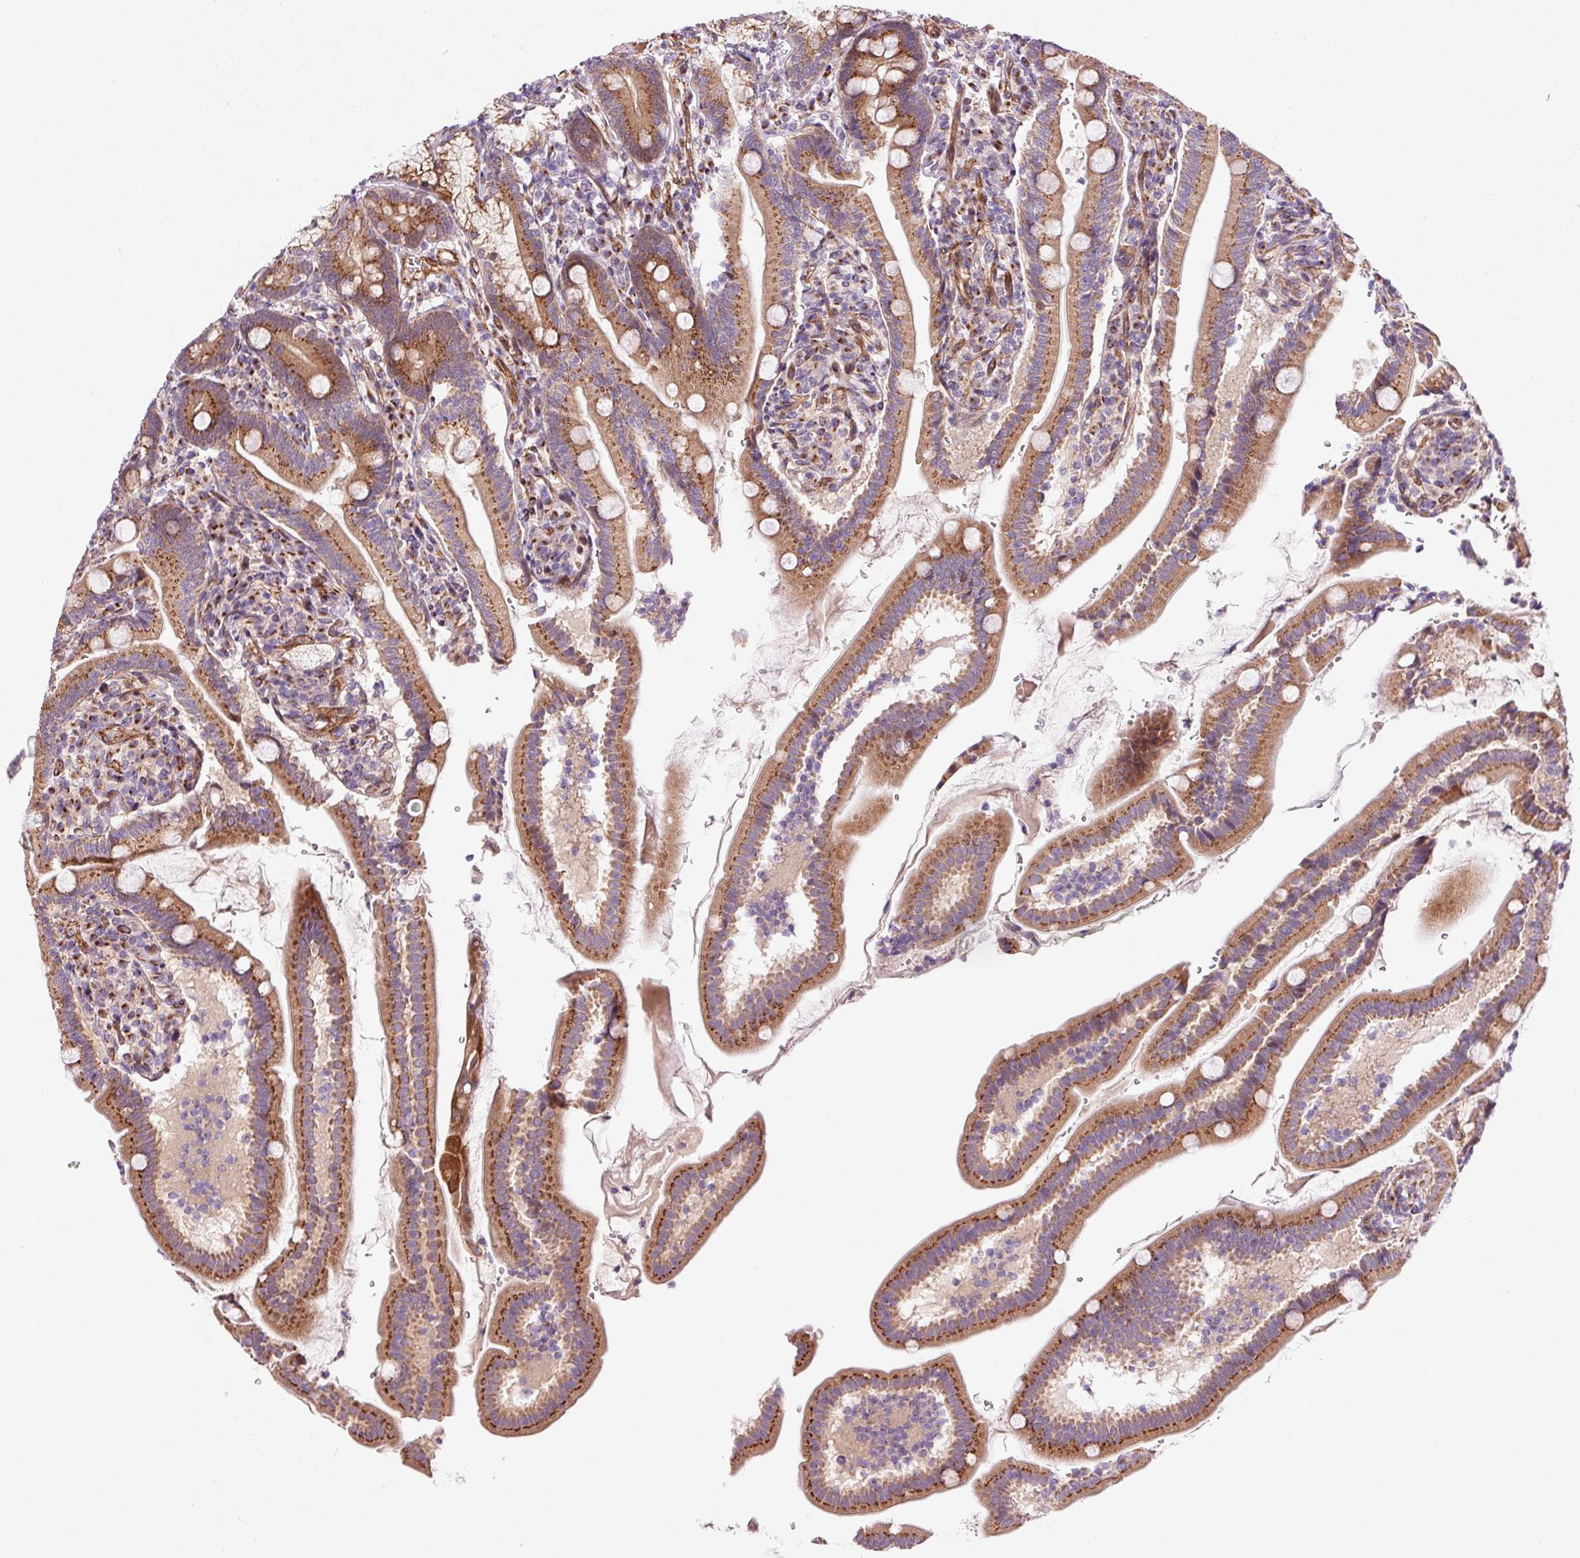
{"staining": {"intensity": "moderate", "quantity": ">75%", "location": "cytoplasmic/membranous"}, "tissue": "duodenum", "cell_type": "Glandular cells", "image_type": "normal", "snomed": [{"axis": "morphology", "description": "Normal tissue, NOS"}, {"axis": "topography", "description": "Duodenum"}], "caption": "Immunohistochemical staining of benign human duodenum displays >75% levels of moderate cytoplasmic/membranous protein expression in approximately >75% of glandular cells.", "gene": "LIMK2", "patient": {"sex": "female", "age": 67}}